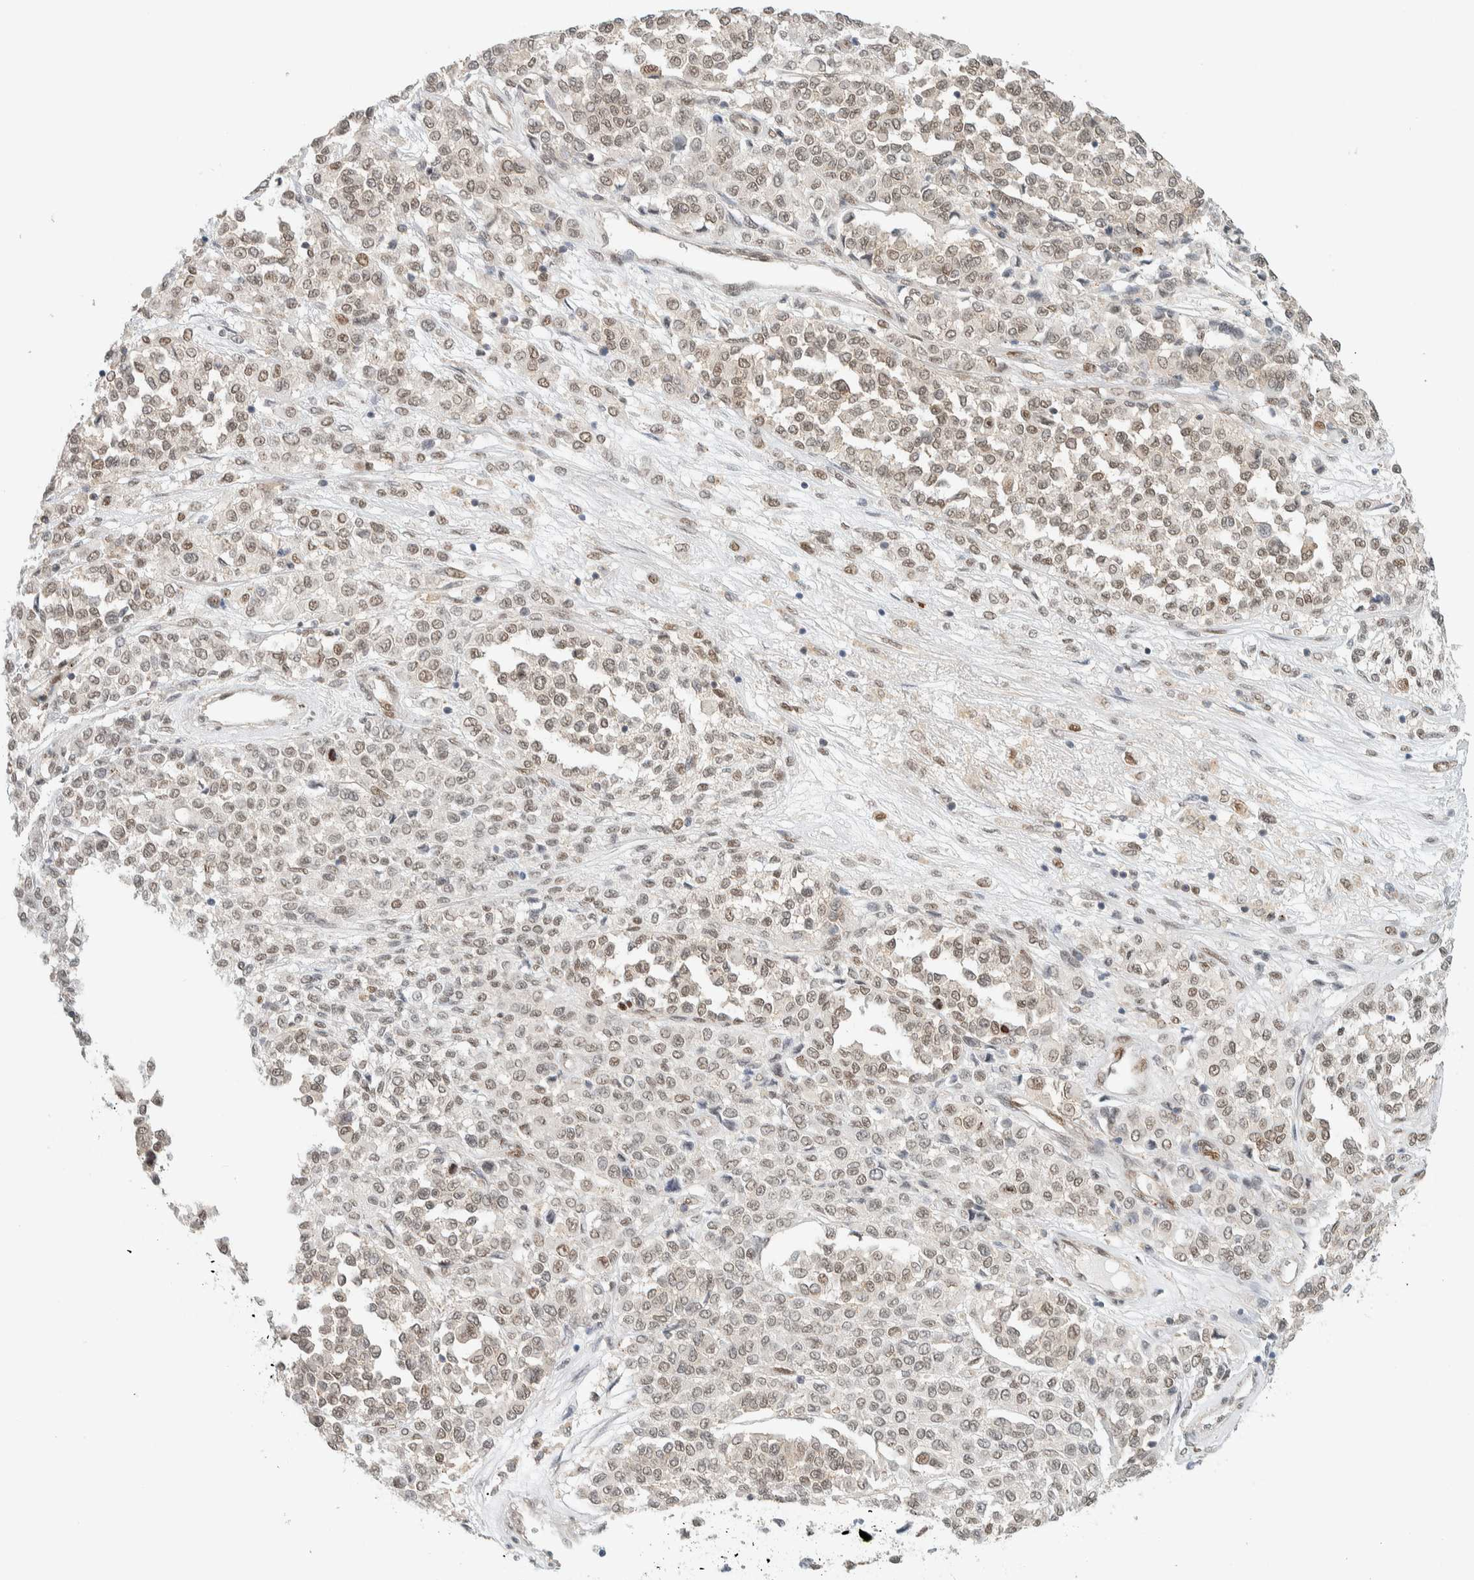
{"staining": {"intensity": "weak", "quantity": ">75%", "location": "nuclear"}, "tissue": "melanoma", "cell_type": "Tumor cells", "image_type": "cancer", "snomed": [{"axis": "morphology", "description": "Malignant melanoma, Metastatic site"}, {"axis": "topography", "description": "Pancreas"}], "caption": "Melanoma stained with a protein marker displays weak staining in tumor cells.", "gene": "TFE3", "patient": {"sex": "female", "age": 30}}